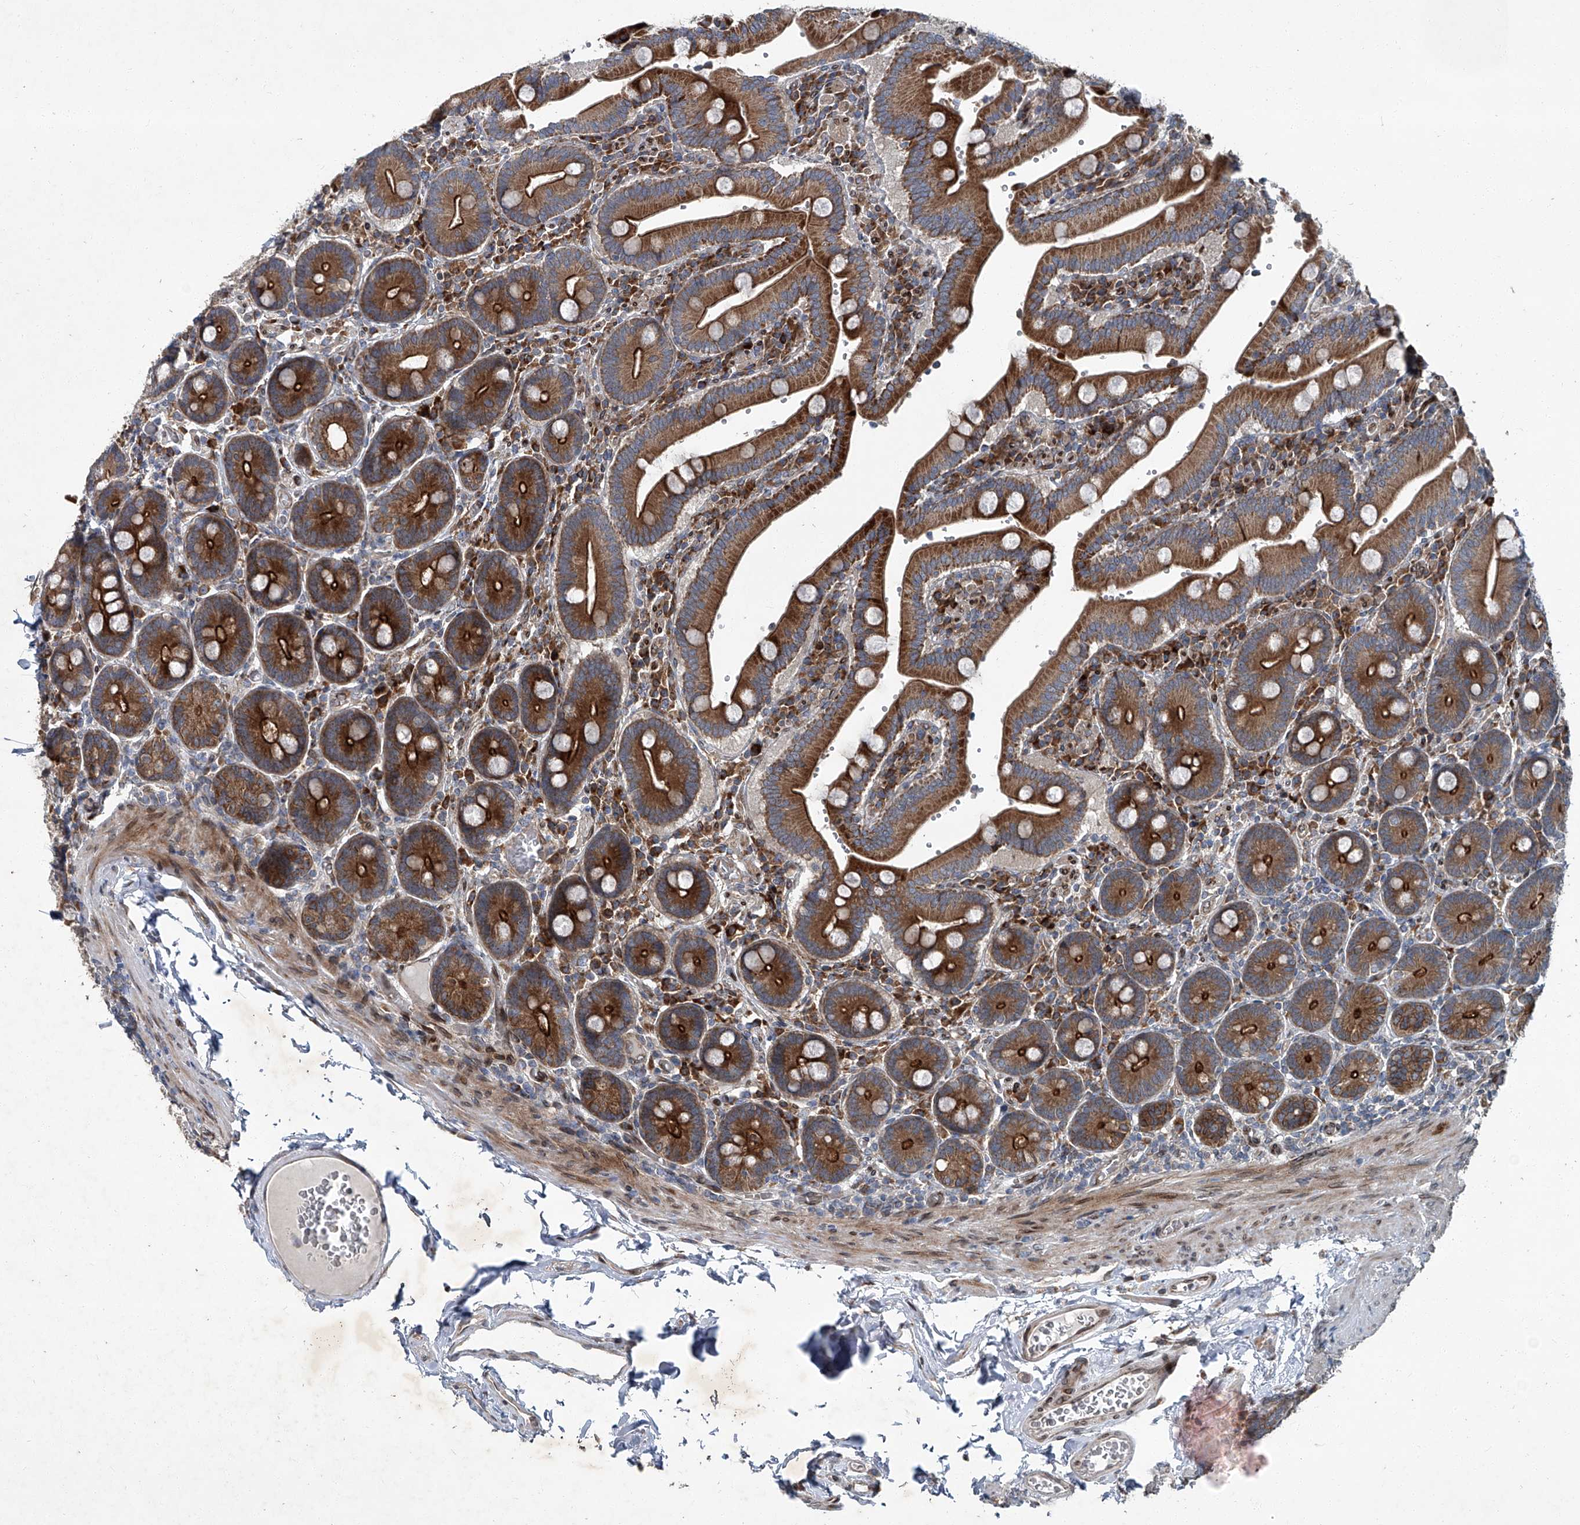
{"staining": {"intensity": "strong", "quantity": ">75%", "location": "cytoplasmic/membranous"}, "tissue": "duodenum", "cell_type": "Glandular cells", "image_type": "normal", "snomed": [{"axis": "morphology", "description": "Normal tissue, NOS"}, {"axis": "topography", "description": "Duodenum"}], "caption": "Human duodenum stained with a brown dye reveals strong cytoplasmic/membranous positive positivity in approximately >75% of glandular cells.", "gene": "GPR132", "patient": {"sex": "female", "age": 62}}